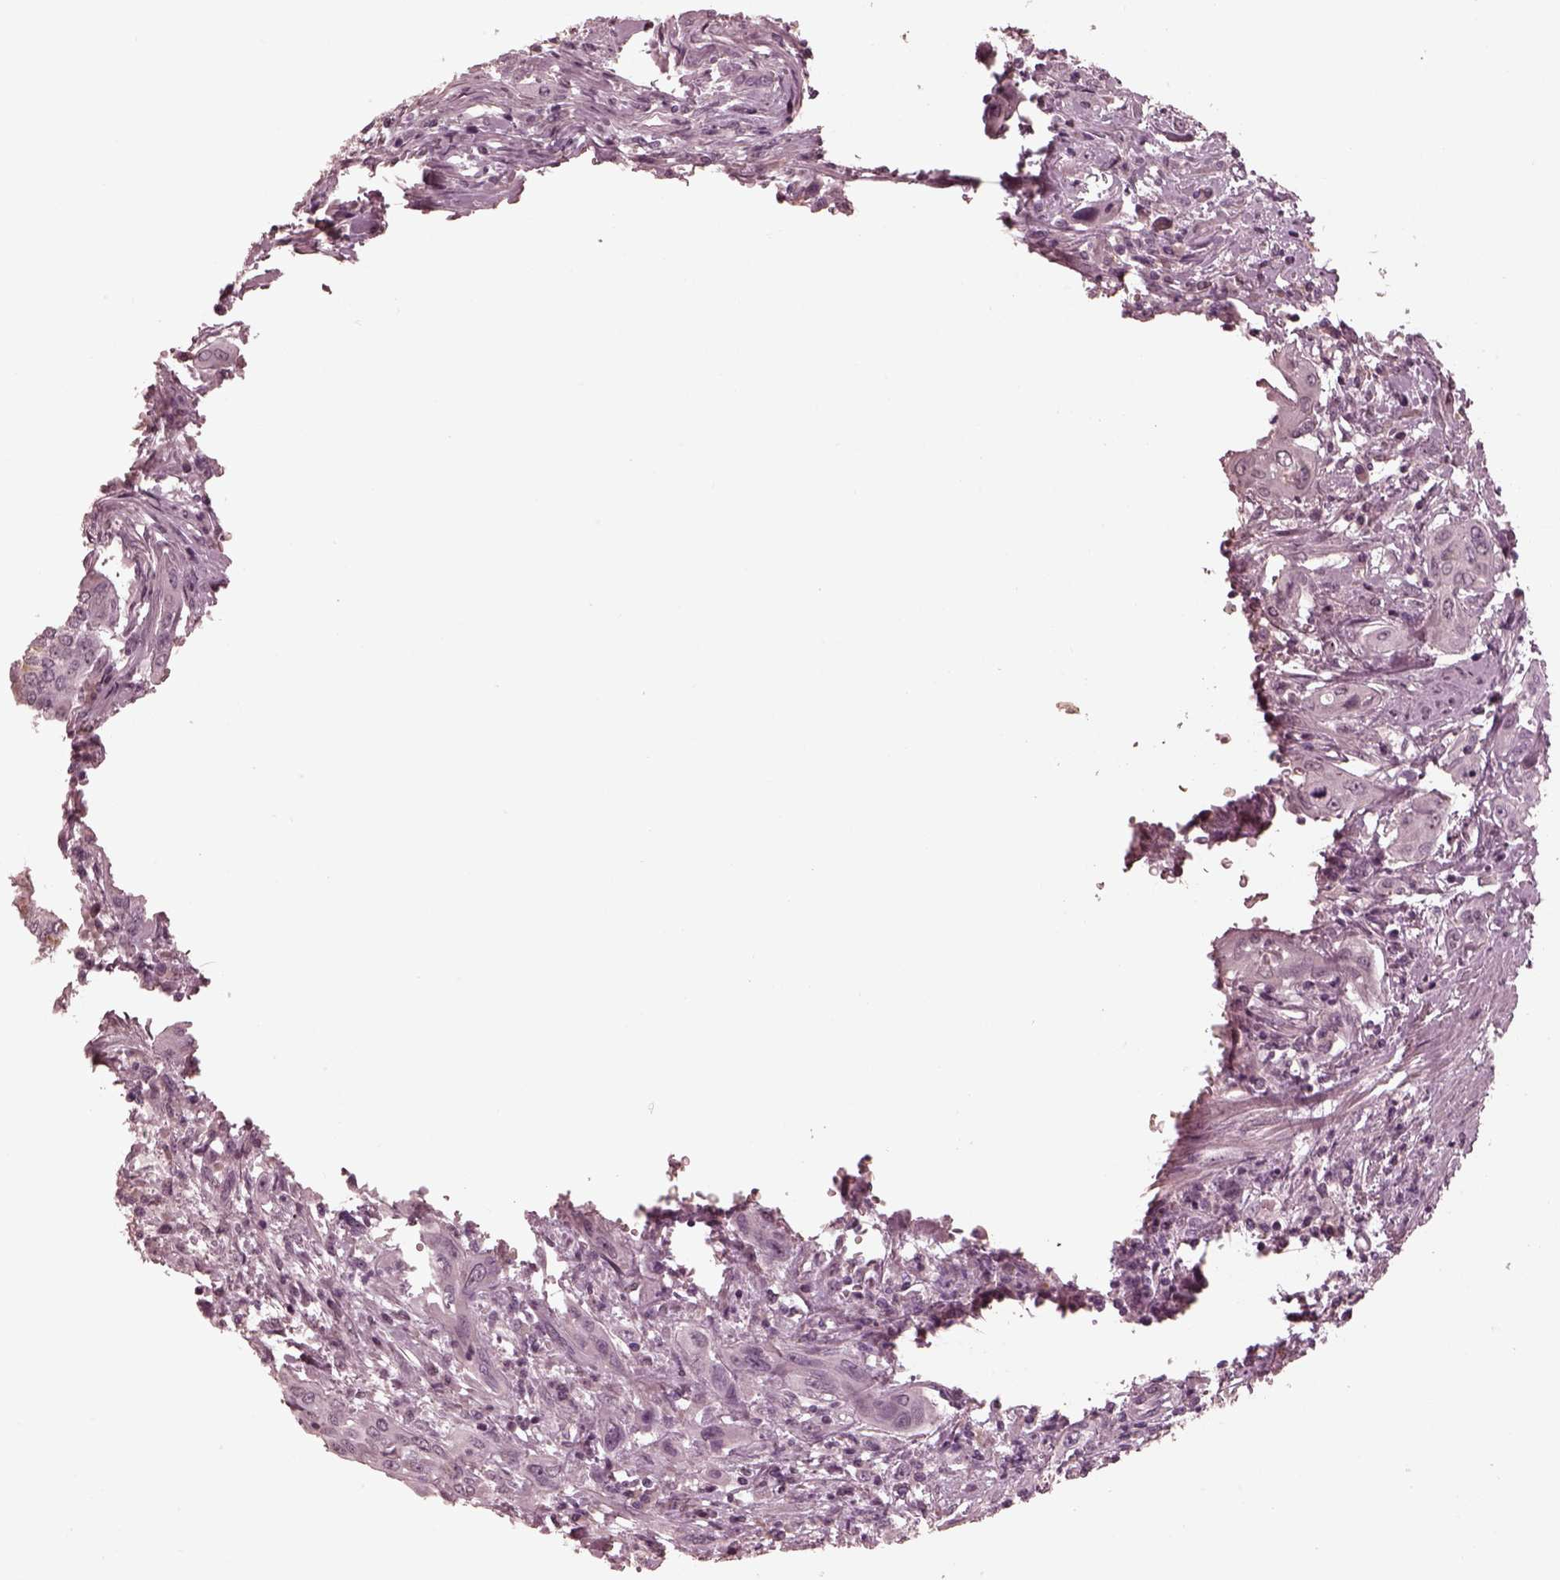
{"staining": {"intensity": "negative", "quantity": "none", "location": "none"}, "tissue": "urothelial cancer", "cell_type": "Tumor cells", "image_type": "cancer", "snomed": [{"axis": "morphology", "description": "Urothelial carcinoma, High grade"}, {"axis": "topography", "description": "Urinary bladder"}], "caption": "Immunohistochemistry of urothelial cancer displays no staining in tumor cells.", "gene": "KCNA2", "patient": {"sex": "male", "age": 82}}